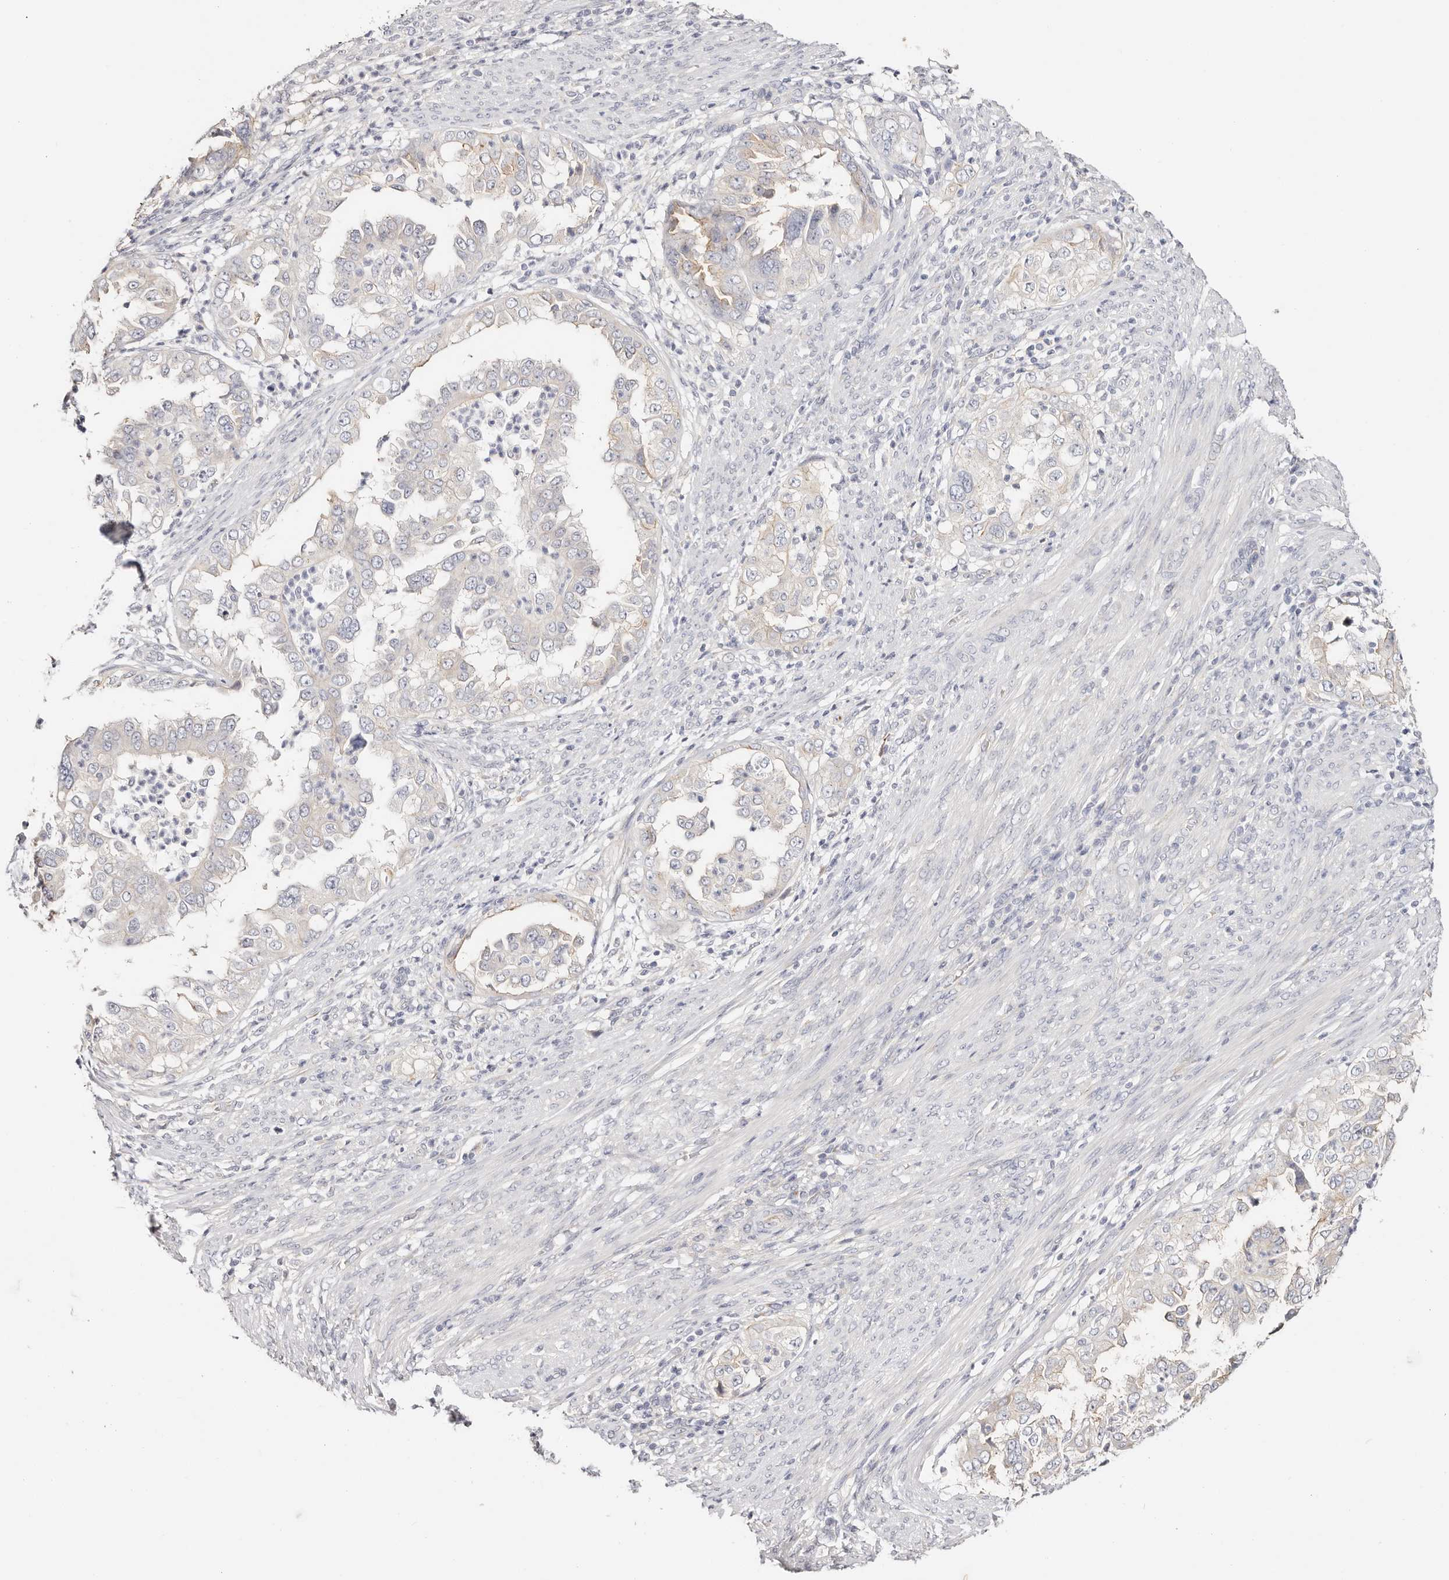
{"staining": {"intensity": "weak", "quantity": "<25%", "location": "cytoplasmic/membranous"}, "tissue": "endometrial cancer", "cell_type": "Tumor cells", "image_type": "cancer", "snomed": [{"axis": "morphology", "description": "Adenocarcinoma, NOS"}, {"axis": "topography", "description": "Endometrium"}], "caption": "High power microscopy micrograph of an immunohistochemistry (IHC) histopathology image of endometrial adenocarcinoma, revealing no significant expression in tumor cells.", "gene": "DNASE1", "patient": {"sex": "female", "age": 85}}